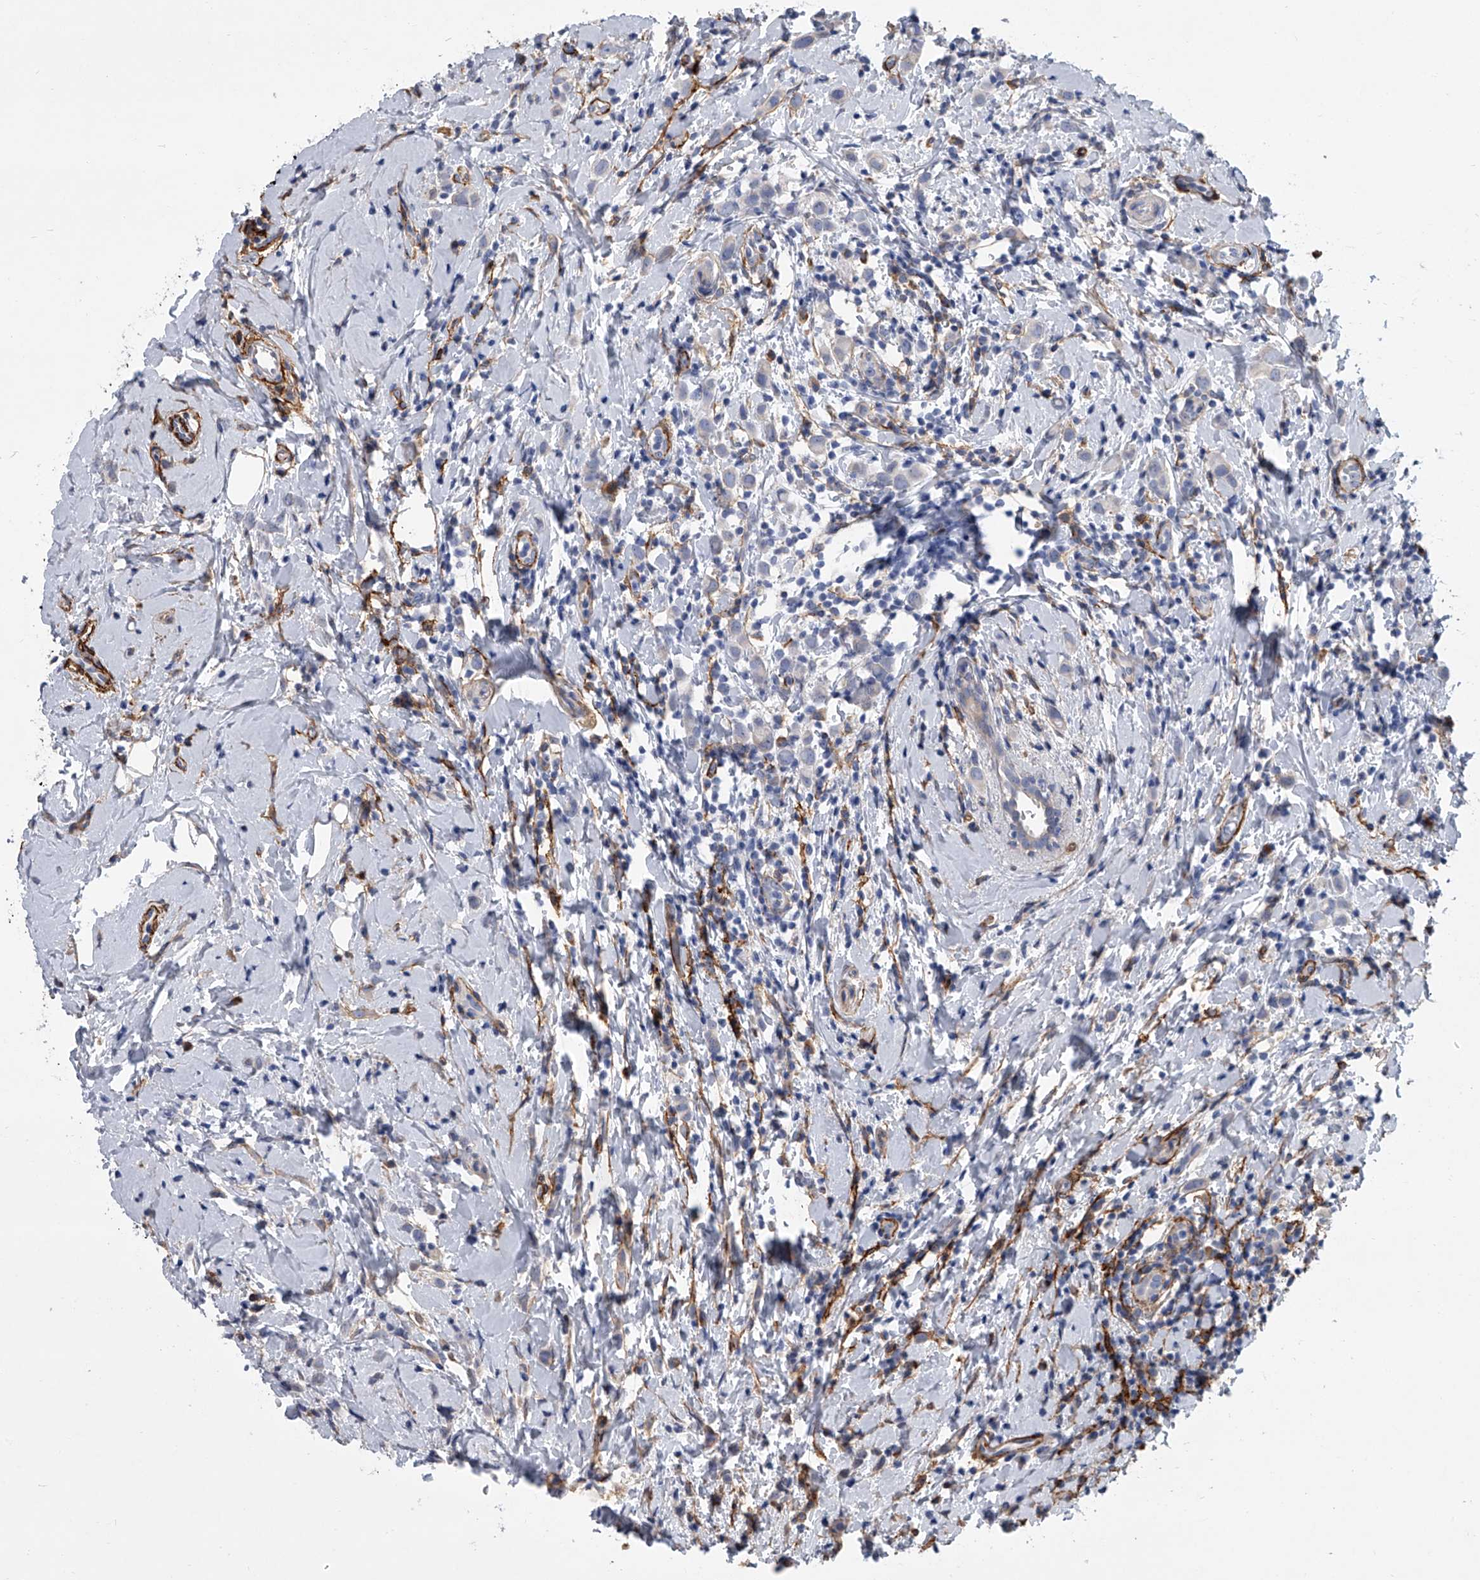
{"staining": {"intensity": "negative", "quantity": "none", "location": "none"}, "tissue": "breast cancer", "cell_type": "Tumor cells", "image_type": "cancer", "snomed": [{"axis": "morphology", "description": "Lobular carcinoma"}, {"axis": "topography", "description": "Breast"}], "caption": "This image is of breast lobular carcinoma stained with immunohistochemistry to label a protein in brown with the nuclei are counter-stained blue. There is no positivity in tumor cells.", "gene": "ALG14", "patient": {"sex": "female", "age": 47}}